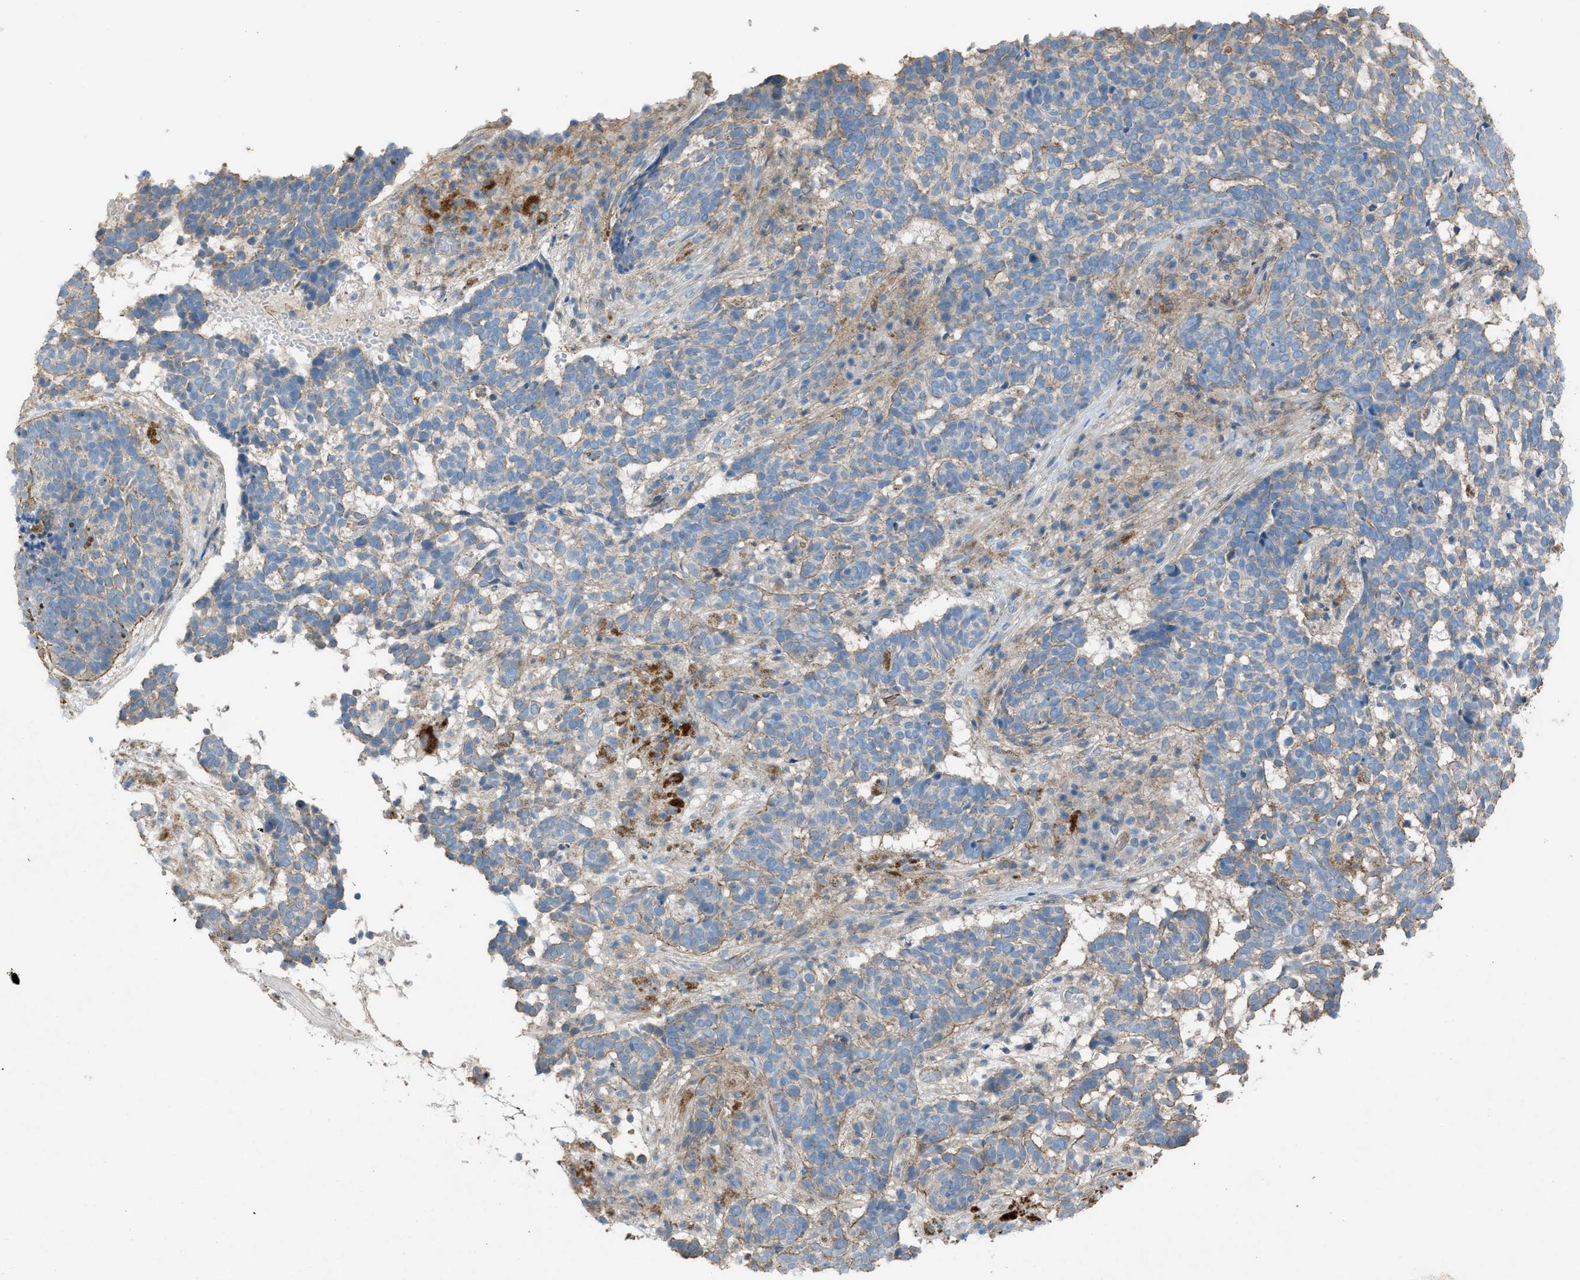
{"staining": {"intensity": "weak", "quantity": "25%-75%", "location": "cytoplasmic/membranous"}, "tissue": "skin cancer", "cell_type": "Tumor cells", "image_type": "cancer", "snomed": [{"axis": "morphology", "description": "Basal cell carcinoma"}, {"axis": "topography", "description": "Skin"}], "caption": "Immunohistochemical staining of human basal cell carcinoma (skin) demonstrates low levels of weak cytoplasmic/membranous protein positivity in about 25%-75% of tumor cells. The staining was performed using DAB to visualize the protein expression in brown, while the nuclei were stained in blue with hematoxylin (Magnification: 20x).", "gene": "NCK2", "patient": {"sex": "male", "age": 85}}